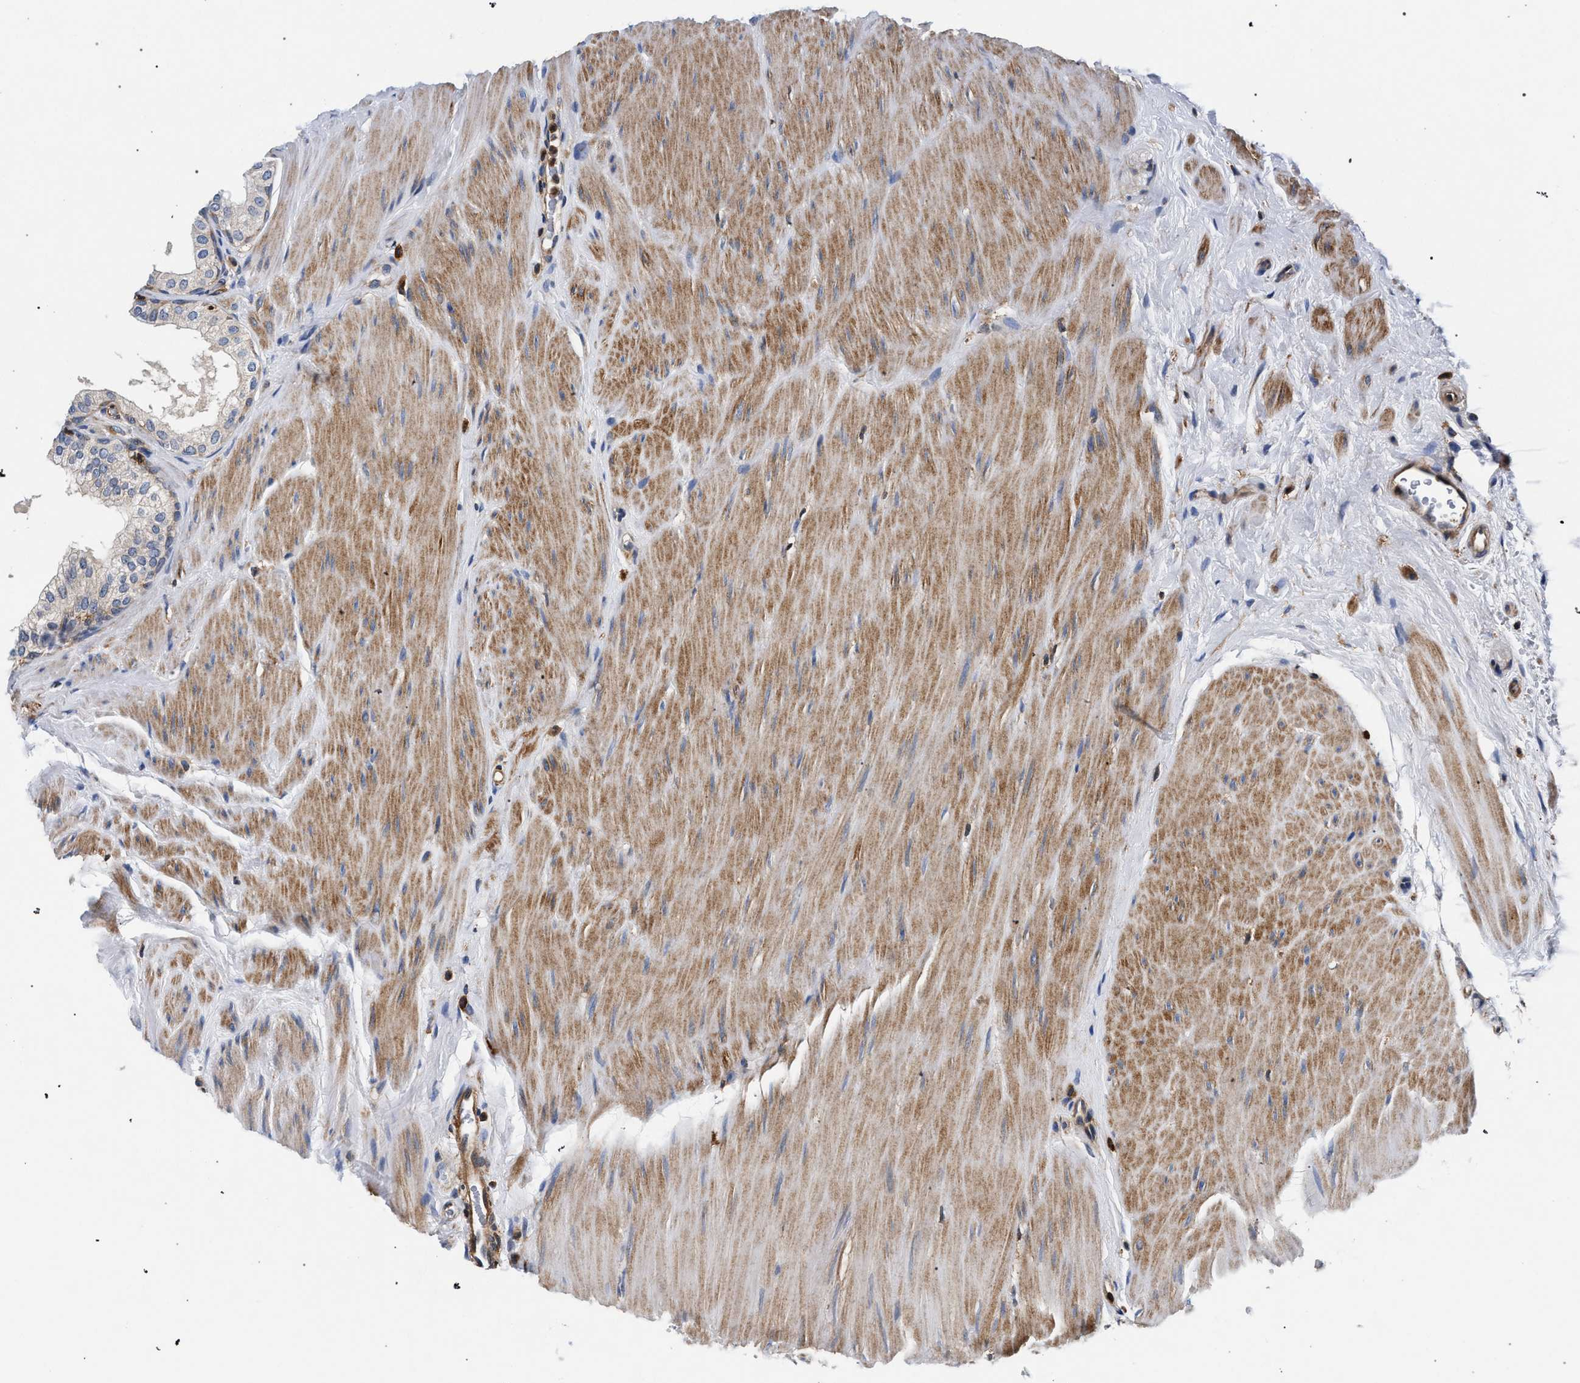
{"staining": {"intensity": "negative", "quantity": "none", "location": "none"}, "tissue": "prostate", "cell_type": "Glandular cells", "image_type": "normal", "snomed": [{"axis": "morphology", "description": "Normal tissue, NOS"}, {"axis": "topography", "description": "Prostate"}], "caption": "Glandular cells show no significant protein staining in unremarkable prostate. Brightfield microscopy of IHC stained with DAB (3,3'-diaminobenzidine) (brown) and hematoxylin (blue), captured at high magnification.", "gene": "LASP1", "patient": {"sex": "male", "age": 60}}